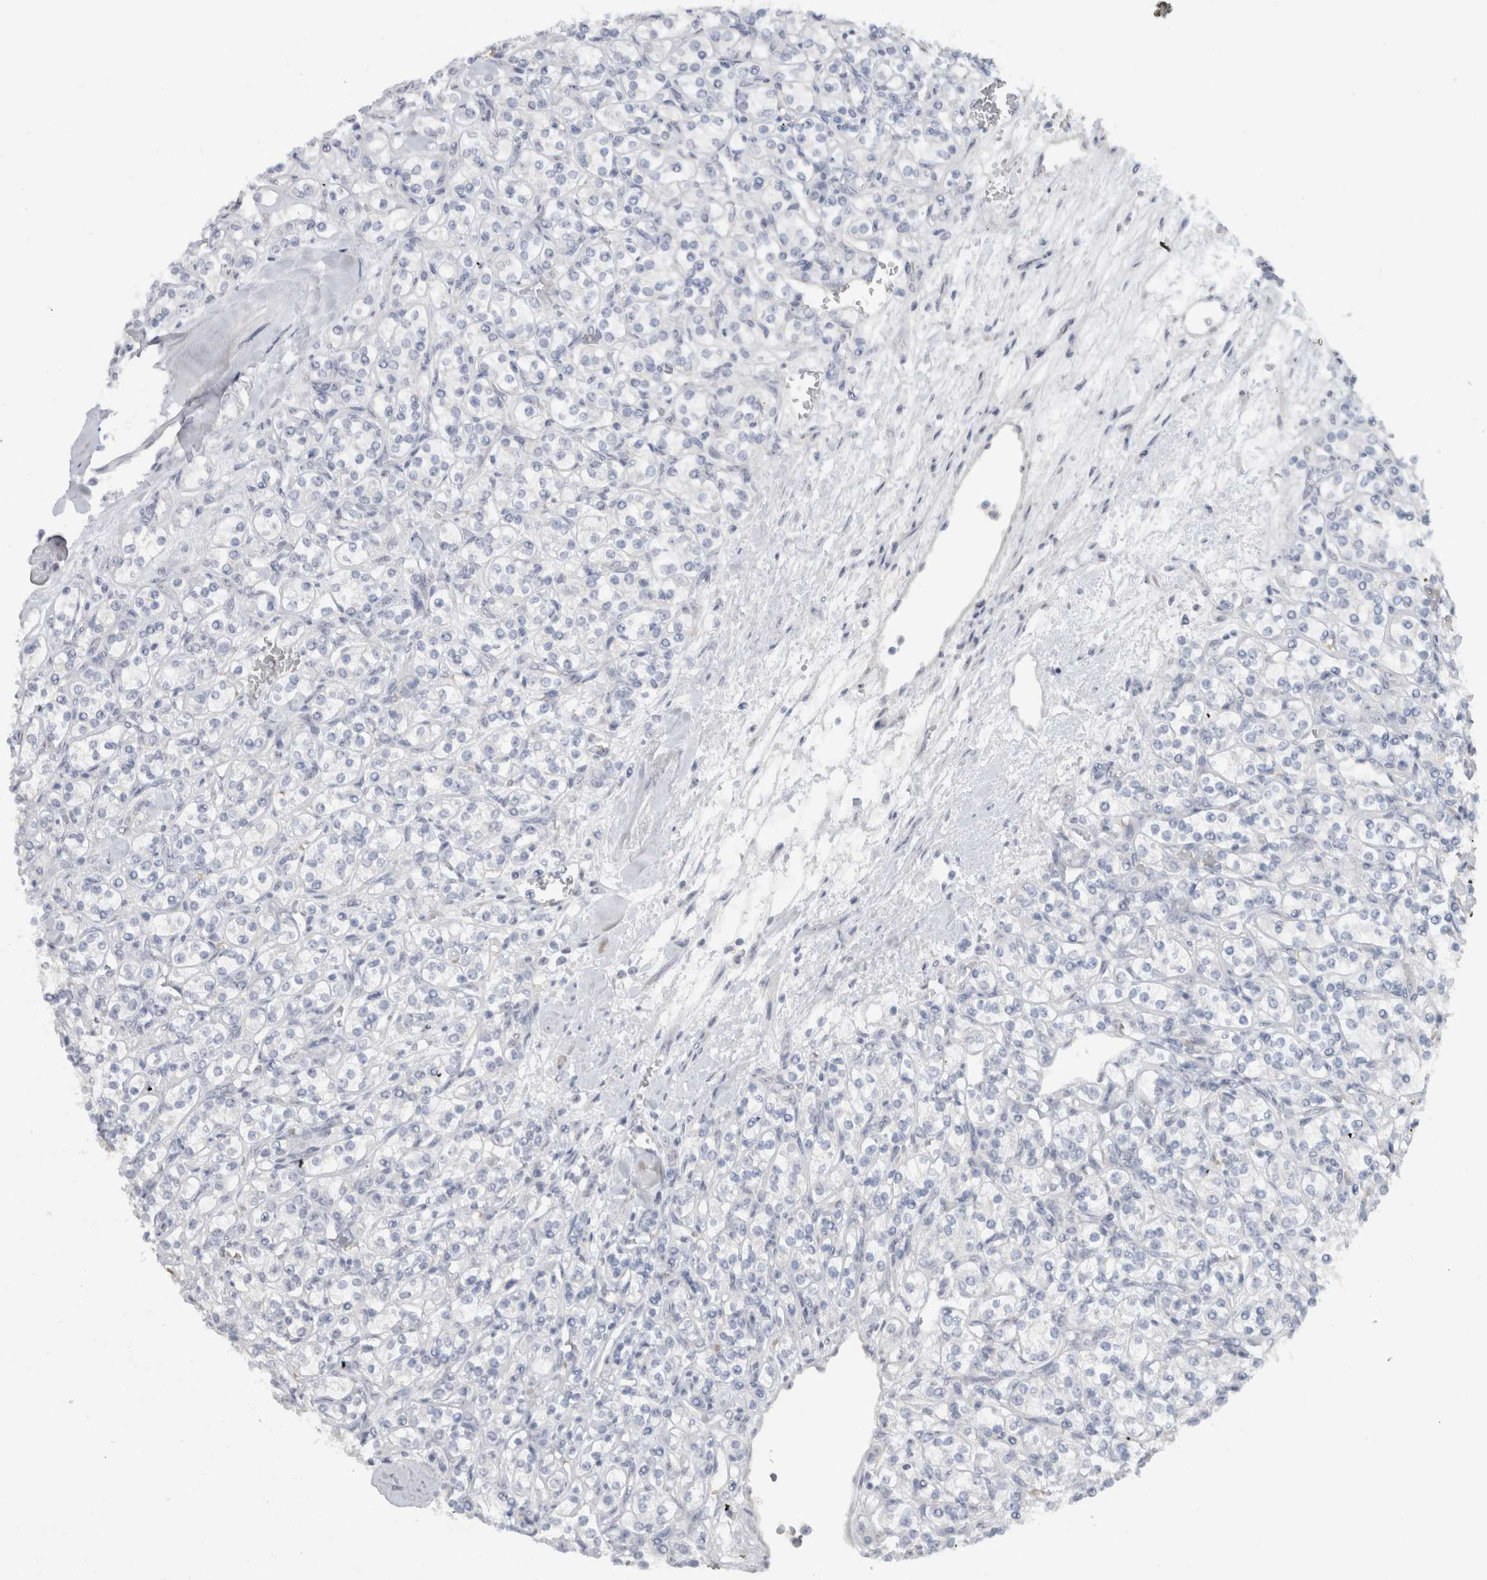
{"staining": {"intensity": "negative", "quantity": "none", "location": "none"}, "tissue": "renal cancer", "cell_type": "Tumor cells", "image_type": "cancer", "snomed": [{"axis": "morphology", "description": "Adenocarcinoma, NOS"}, {"axis": "topography", "description": "Kidney"}], "caption": "Protein analysis of adenocarcinoma (renal) shows no significant staining in tumor cells. The staining was performed using DAB (3,3'-diaminobenzidine) to visualize the protein expression in brown, while the nuclei were stained in blue with hematoxylin (Magnification: 20x).", "gene": "FMR1NB", "patient": {"sex": "male", "age": 77}}